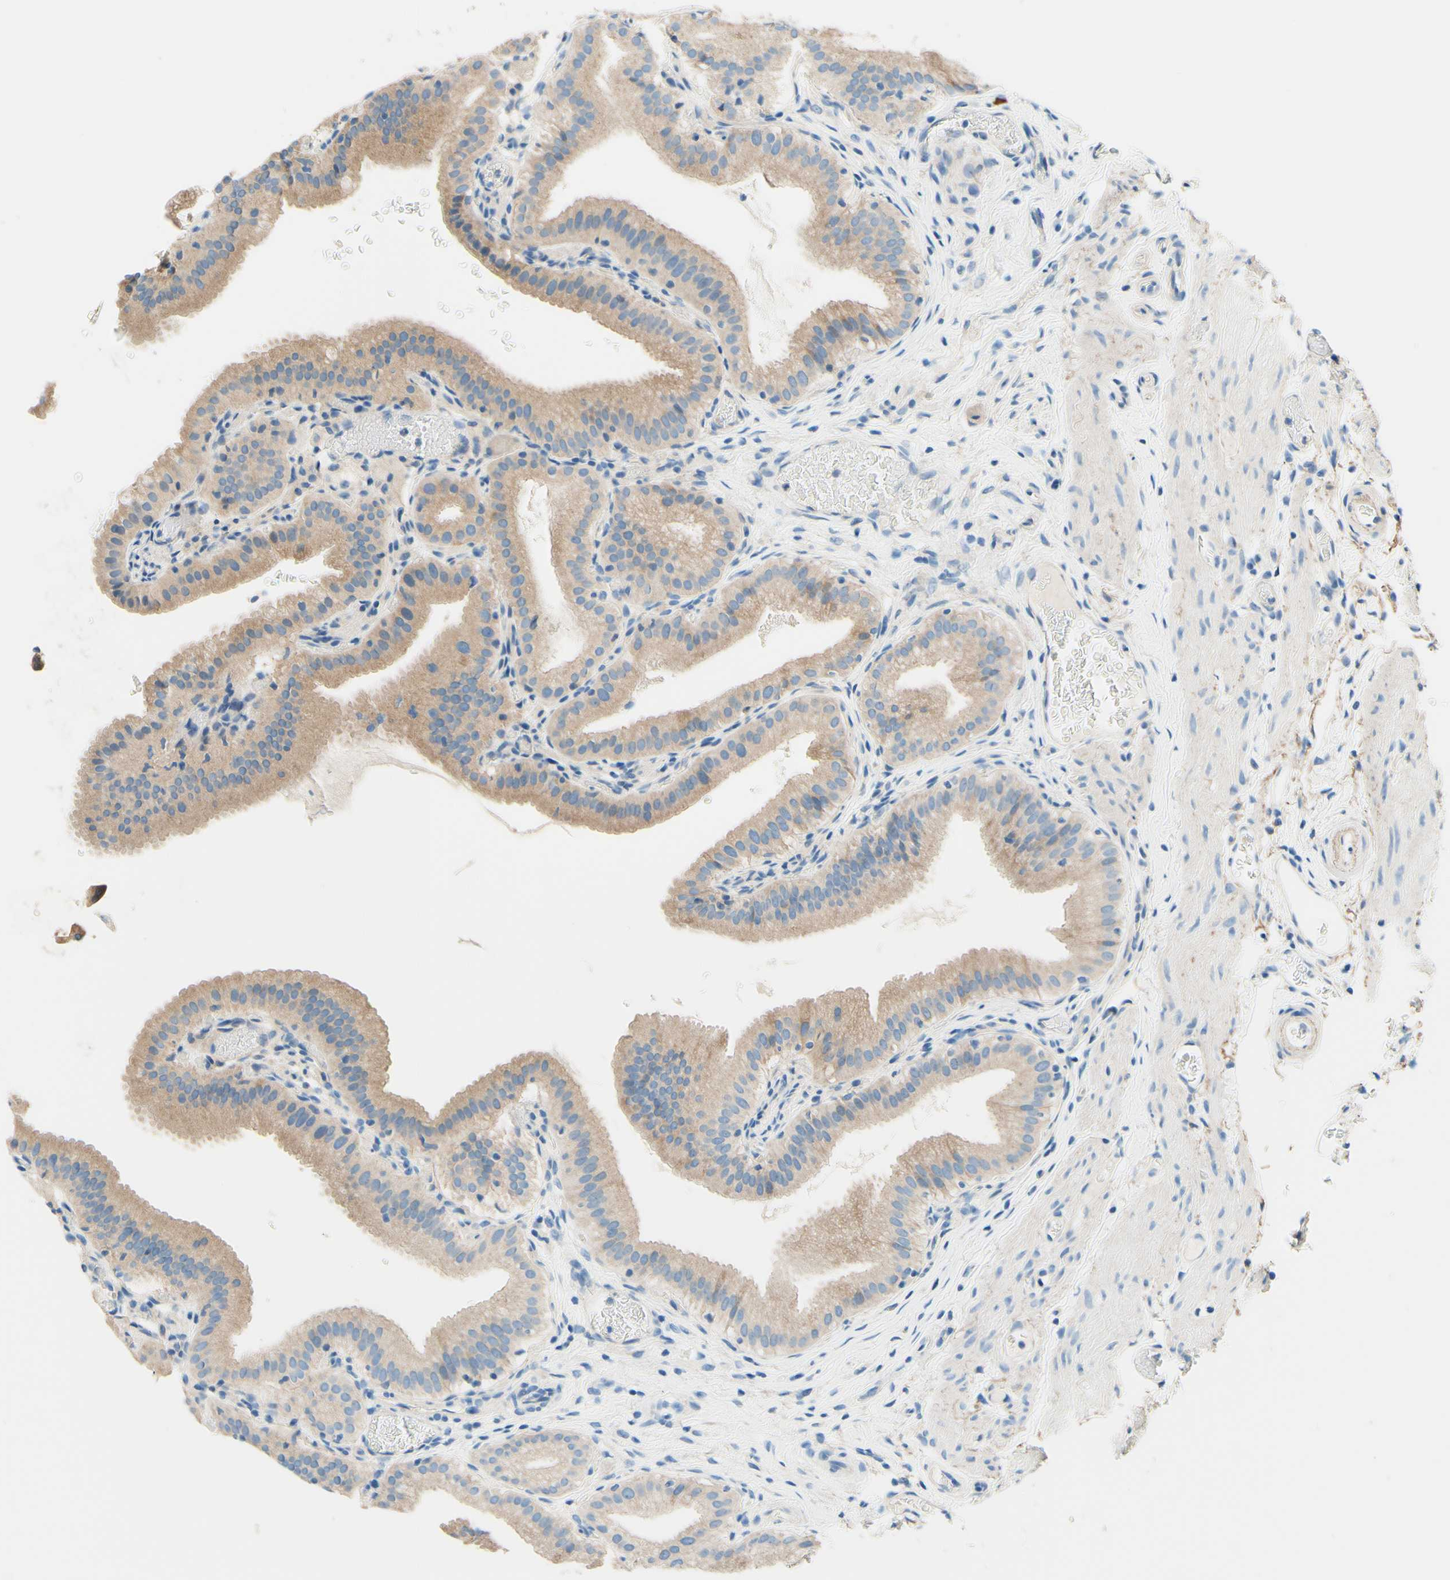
{"staining": {"intensity": "weak", "quantity": ">75%", "location": "cytoplasmic/membranous"}, "tissue": "gallbladder", "cell_type": "Glandular cells", "image_type": "normal", "snomed": [{"axis": "morphology", "description": "Normal tissue, NOS"}, {"axis": "topography", "description": "Gallbladder"}], "caption": "Protein expression analysis of normal gallbladder exhibits weak cytoplasmic/membranous expression in about >75% of glandular cells. (DAB (3,3'-diaminobenzidine) IHC, brown staining for protein, blue staining for nuclei).", "gene": "PASD1", "patient": {"sex": "male", "age": 54}}